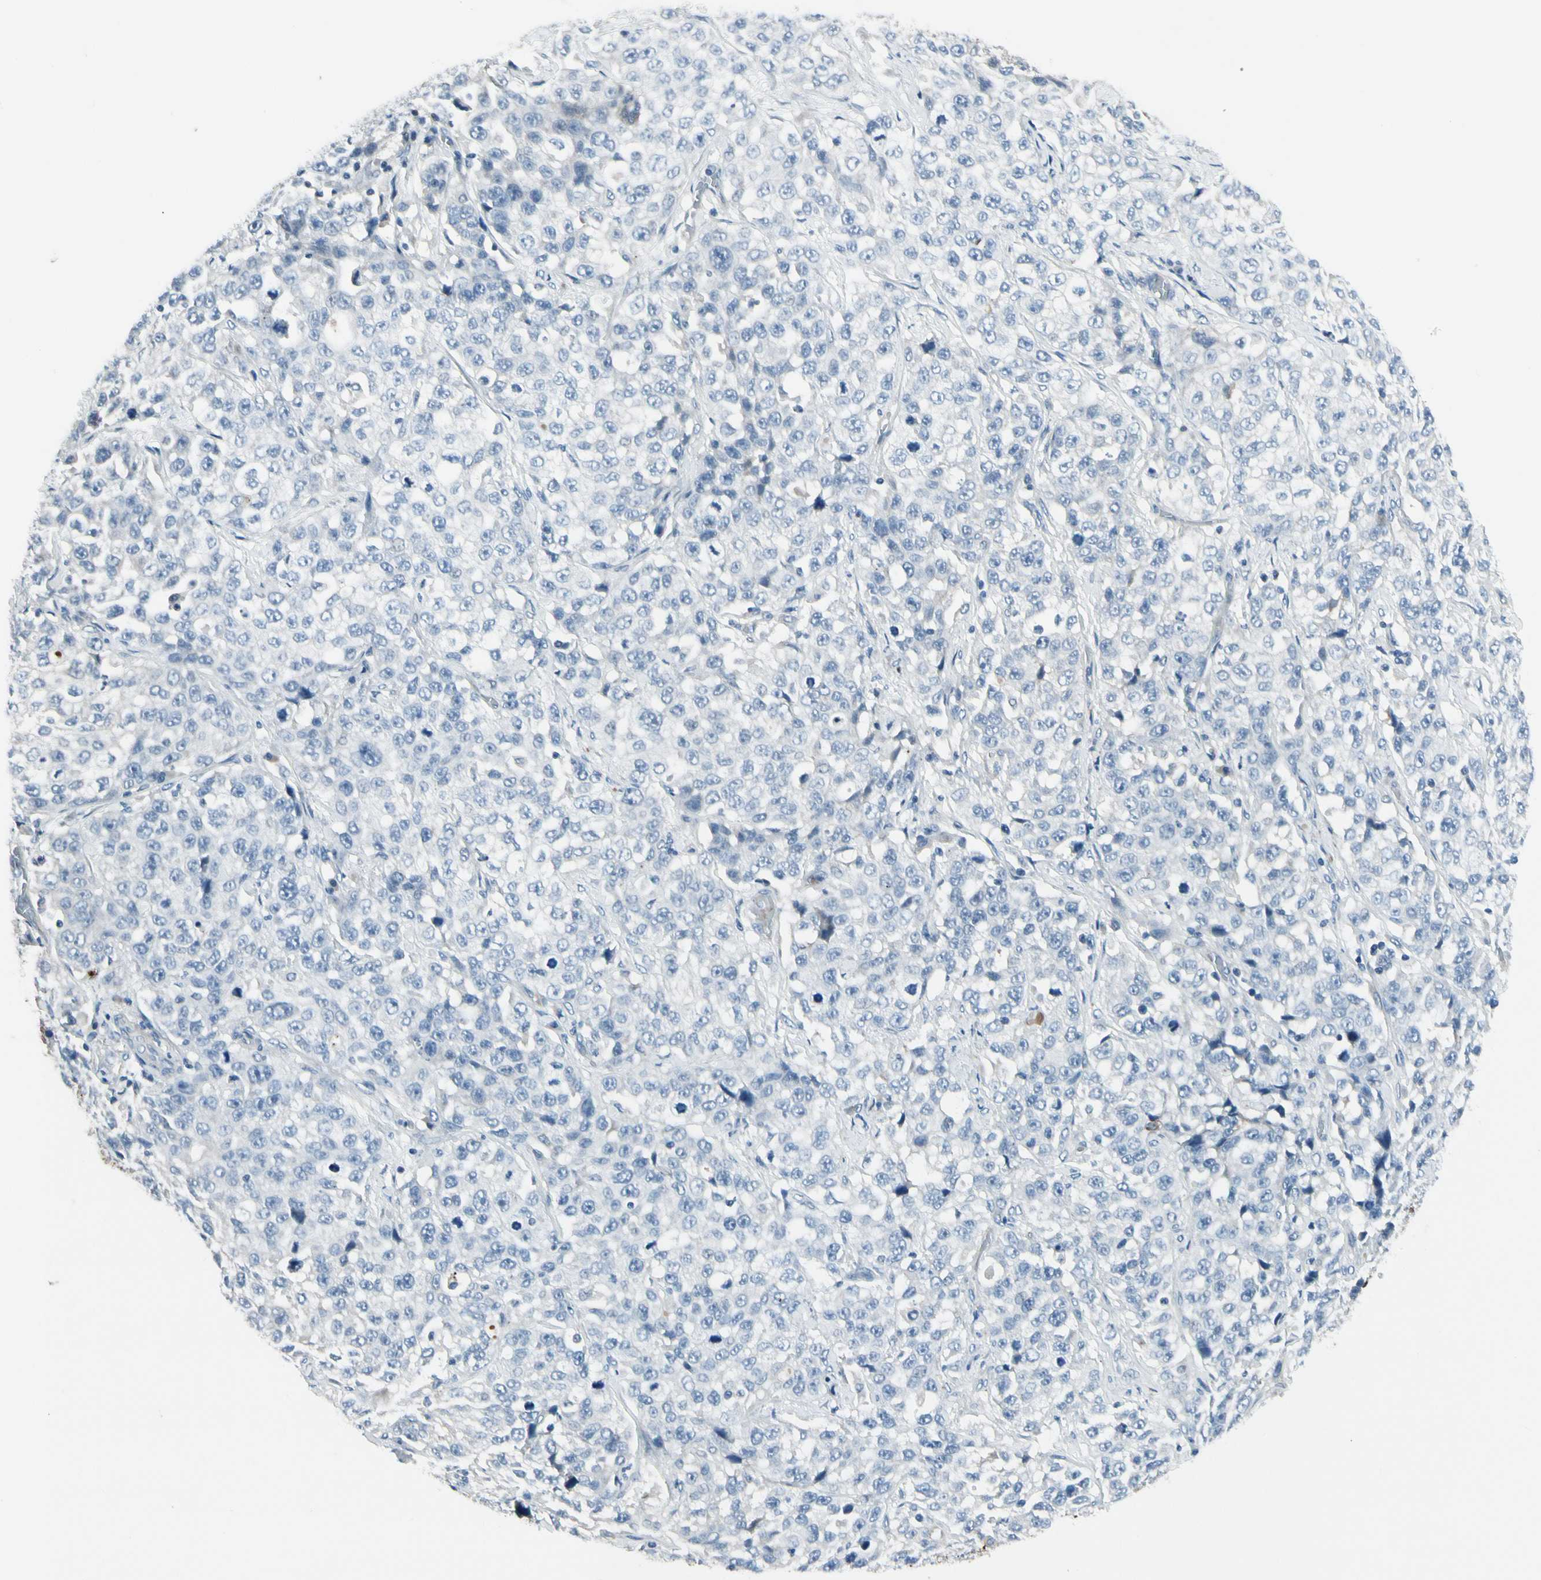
{"staining": {"intensity": "negative", "quantity": "none", "location": "none"}, "tissue": "stomach cancer", "cell_type": "Tumor cells", "image_type": "cancer", "snomed": [{"axis": "morphology", "description": "Normal tissue, NOS"}, {"axis": "morphology", "description": "Adenocarcinoma, NOS"}, {"axis": "topography", "description": "Stomach"}], "caption": "A high-resolution photomicrograph shows immunohistochemistry (IHC) staining of stomach cancer, which reveals no significant positivity in tumor cells. (IHC, brightfield microscopy, high magnification).", "gene": "PIGR", "patient": {"sex": "male", "age": 48}}